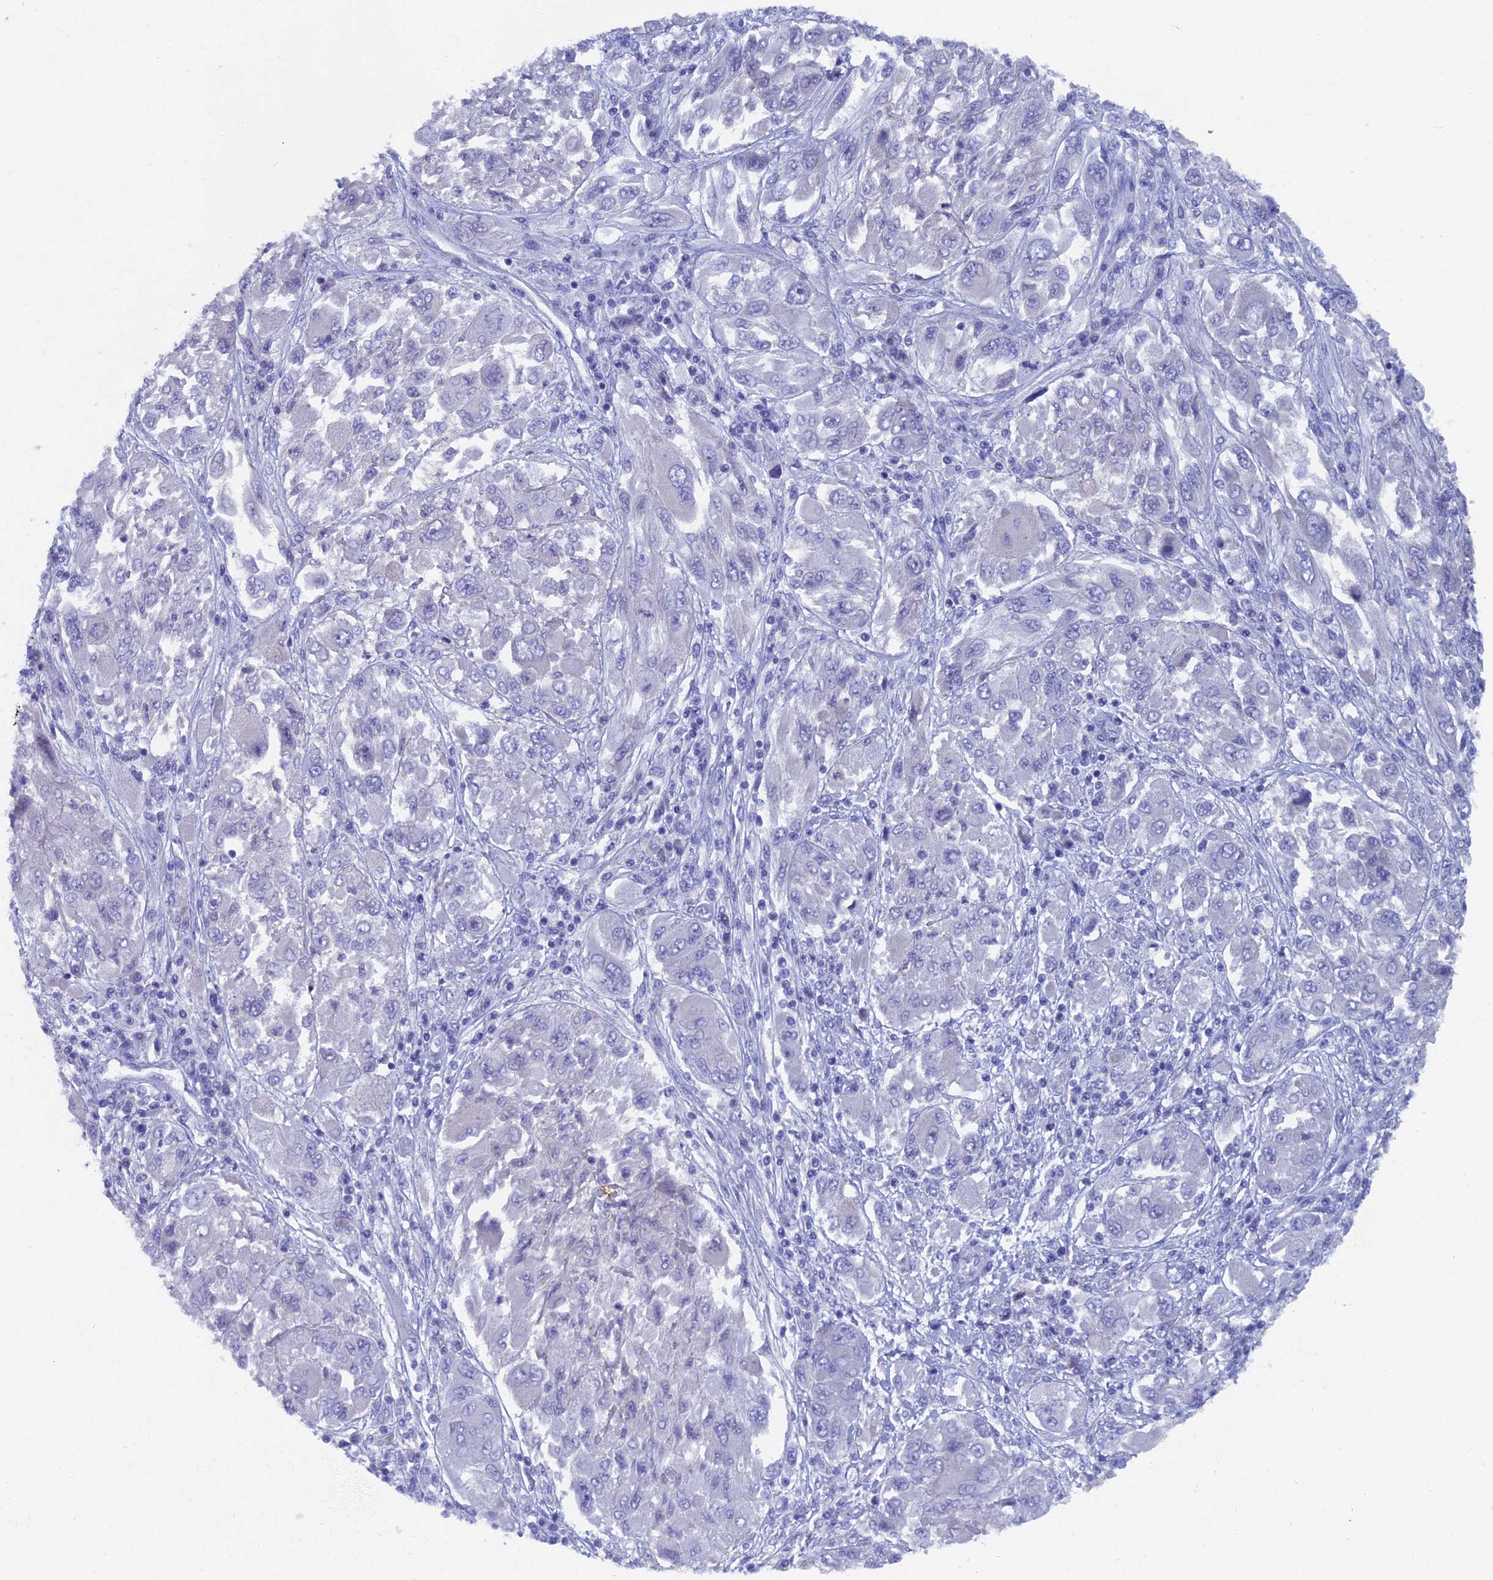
{"staining": {"intensity": "negative", "quantity": "none", "location": "none"}, "tissue": "melanoma", "cell_type": "Tumor cells", "image_type": "cancer", "snomed": [{"axis": "morphology", "description": "Malignant melanoma, NOS"}, {"axis": "topography", "description": "Skin"}], "caption": "DAB (3,3'-diaminobenzidine) immunohistochemical staining of malignant melanoma displays no significant expression in tumor cells.", "gene": "OAT", "patient": {"sex": "female", "age": 91}}